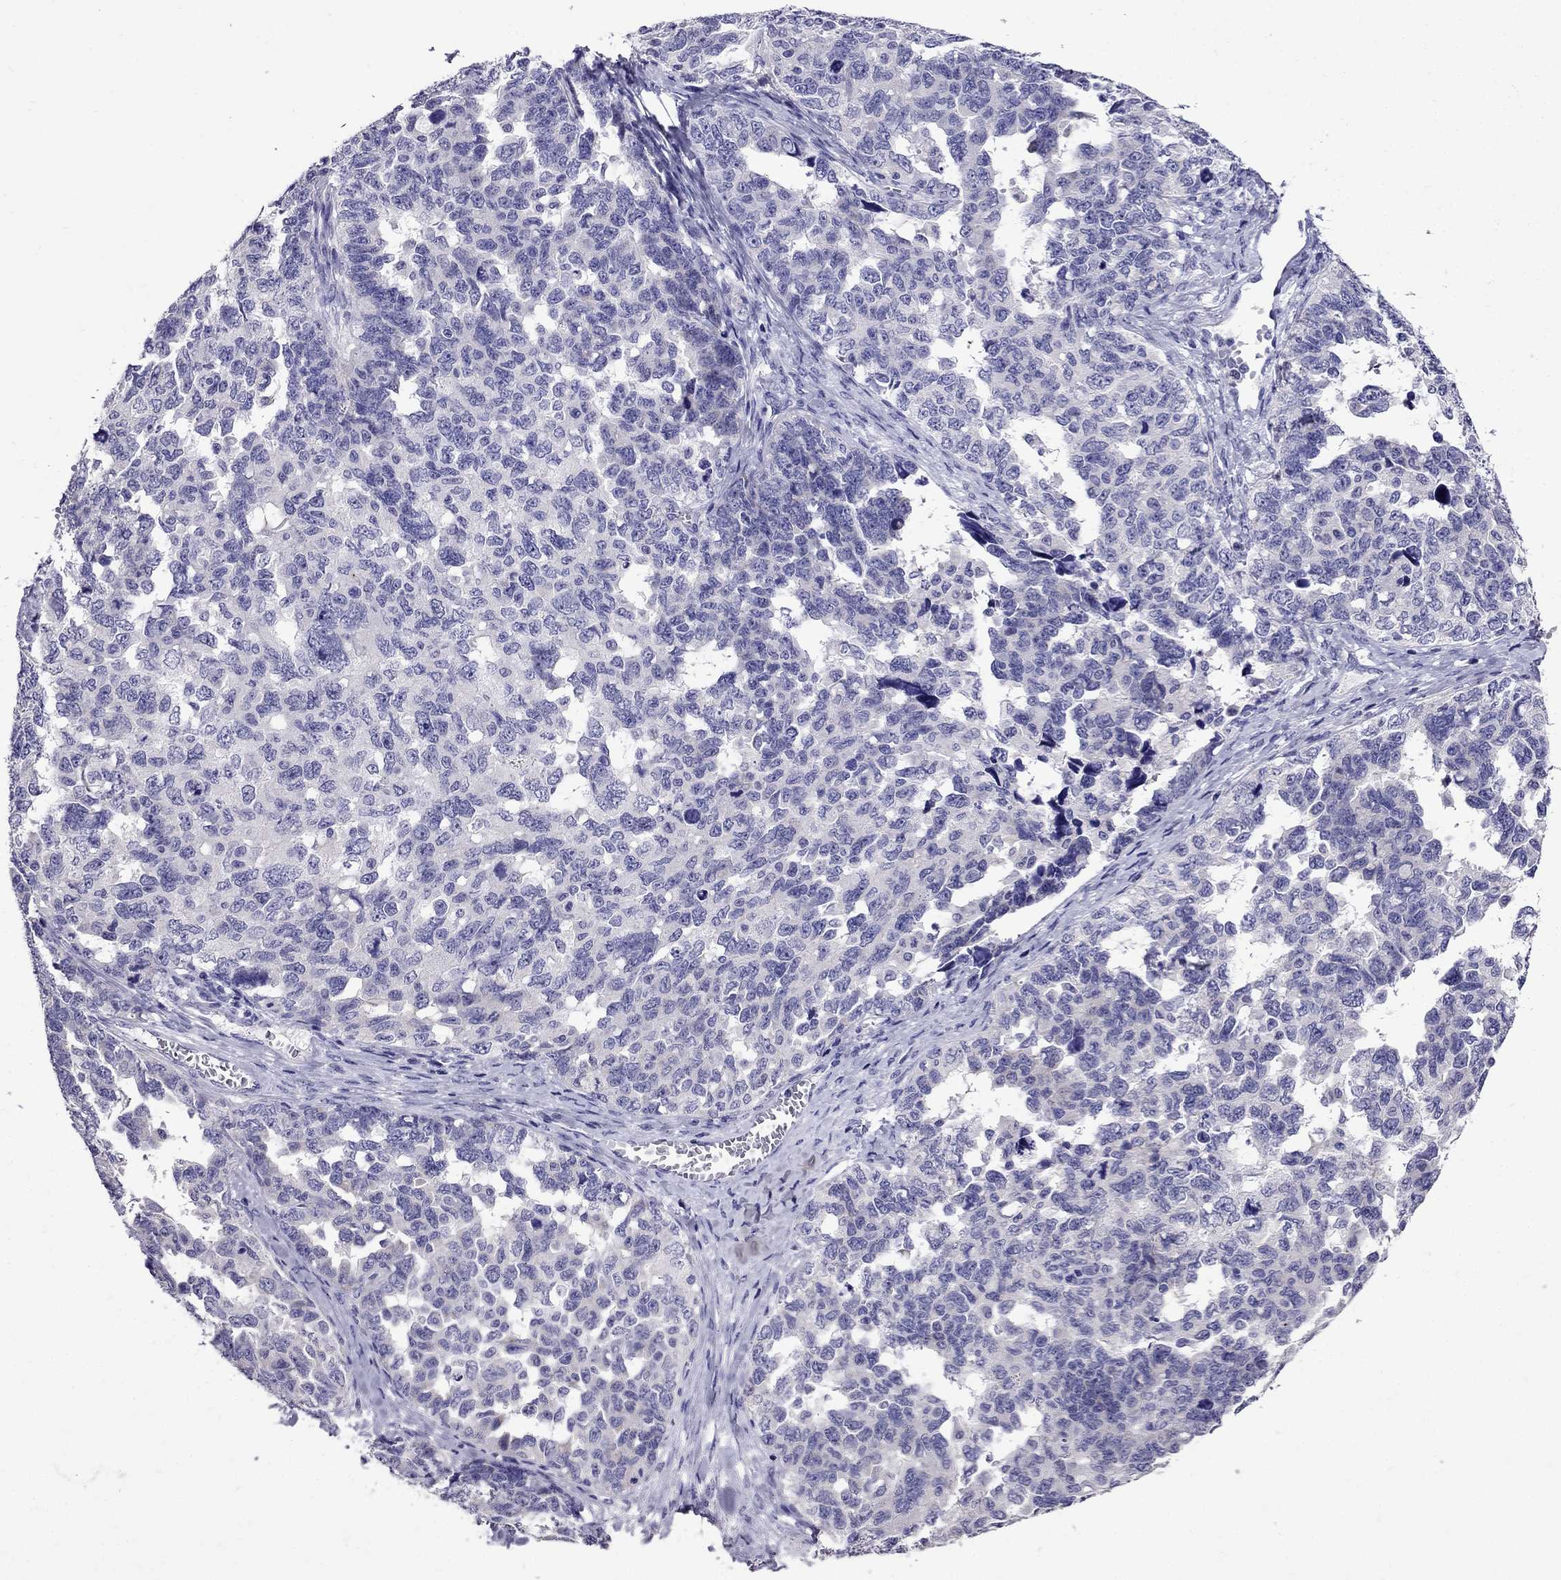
{"staining": {"intensity": "negative", "quantity": "none", "location": "none"}, "tissue": "ovarian cancer", "cell_type": "Tumor cells", "image_type": "cancer", "snomed": [{"axis": "morphology", "description": "Cystadenocarcinoma, serous, NOS"}, {"axis": "topography", "description": "Ovary"}], "caption": "There is no significant staining in tumor cells of serous cystadenocarcinoma (ovarian). (Brightfield microscopy of DAB immunohistochemistry at high magnification).", "gene": "OXCT2", "patient": {"sex": "female", "age": 69}}